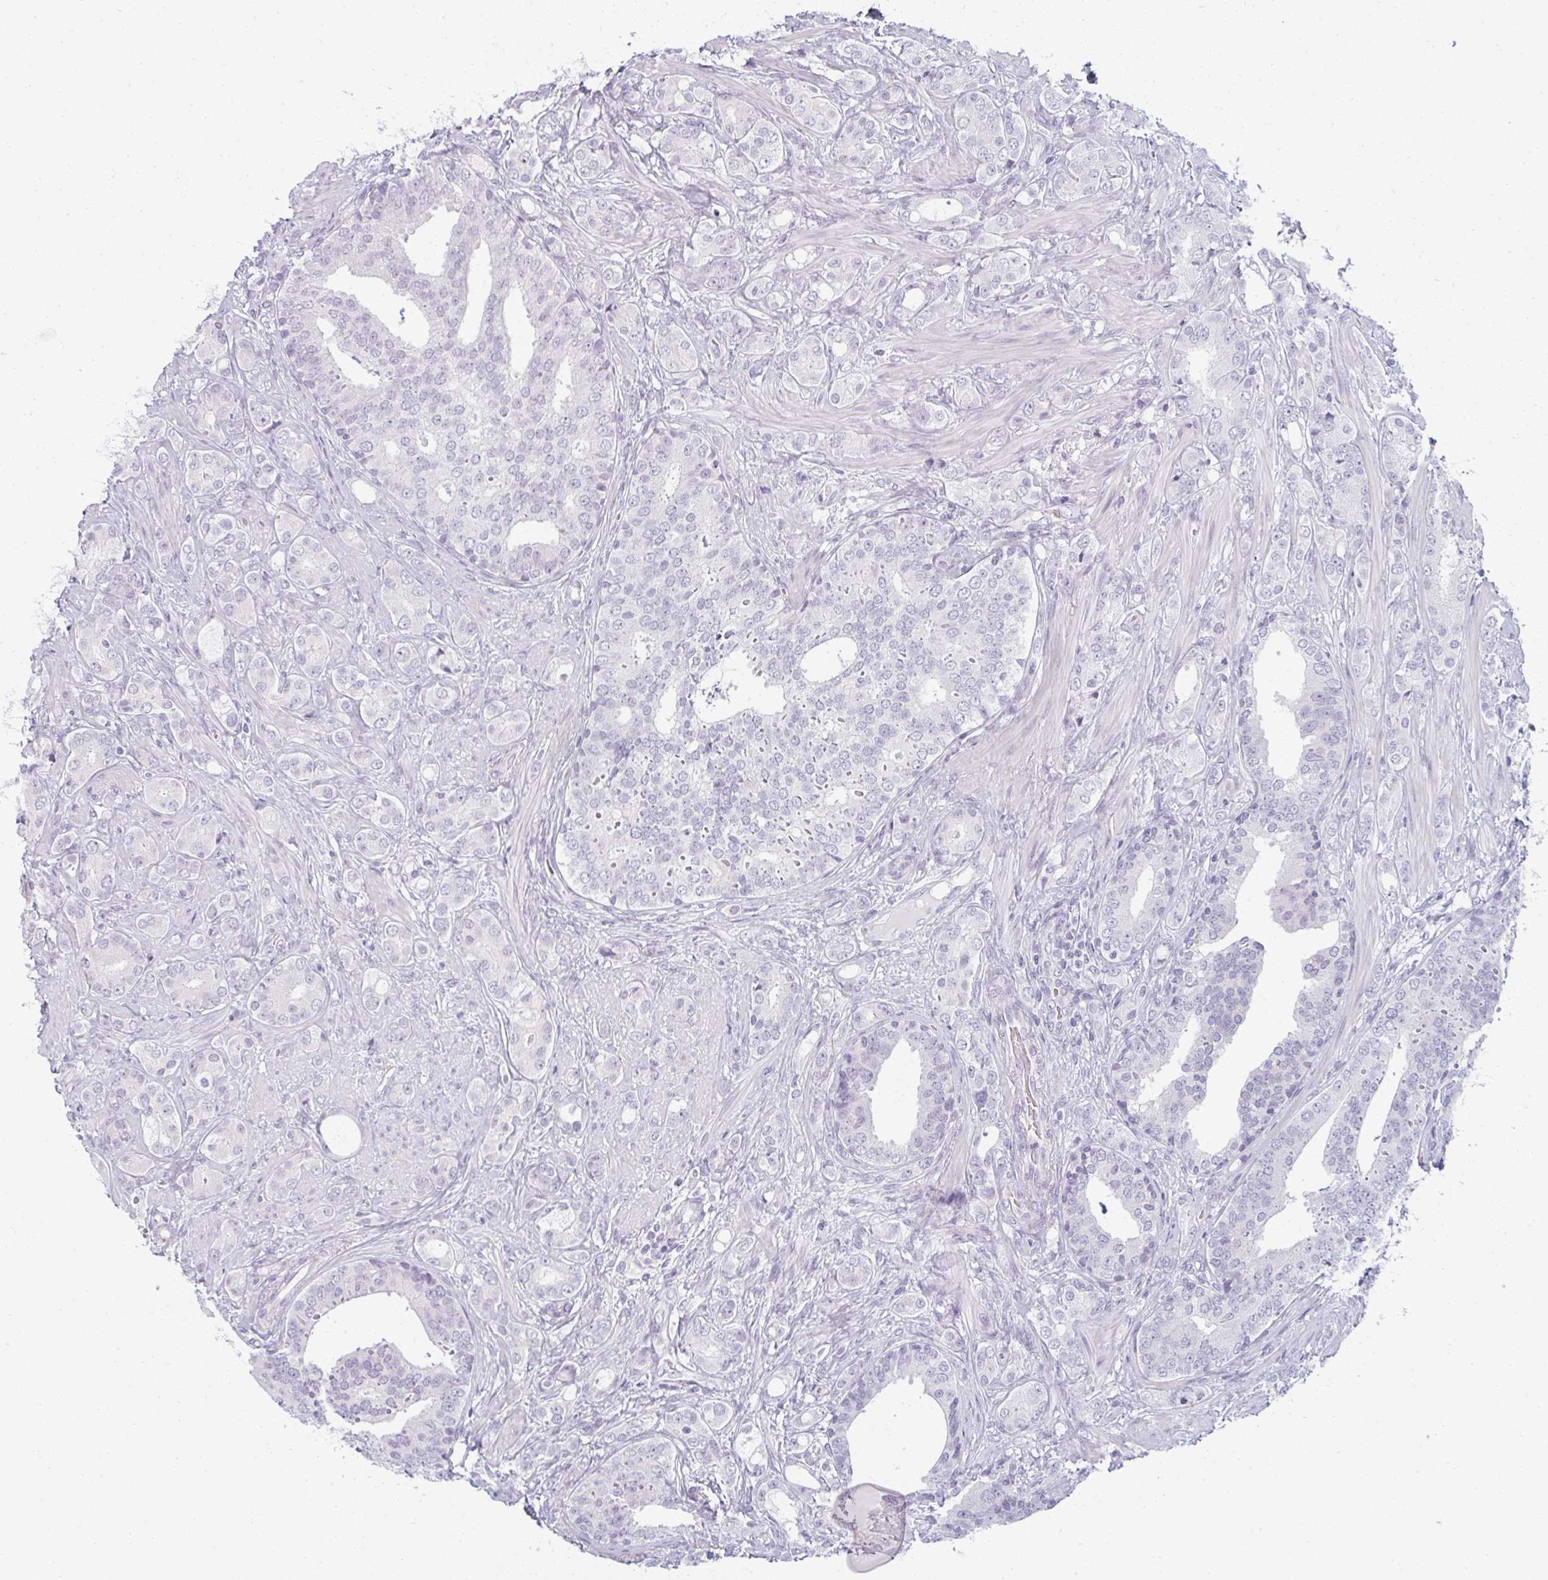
{"staining": {"intensity": "negative", "quantity": "none", "location": "none"}, "tissue": "prostate cancer", "cell_type": "Tumor cells", "image_type": "cancer", "snomed": [{"axis": "morphology", "description": "Adenocarcinoma, High grade"}, {"axis": "topography", "description": "Prostate"}], "caption": "Immunohistochemical staining of human prostate cancer shows no significant staining in tumor cells.", "gene": "RBBP6", "patient": {"sex": "male", "age": 62}}